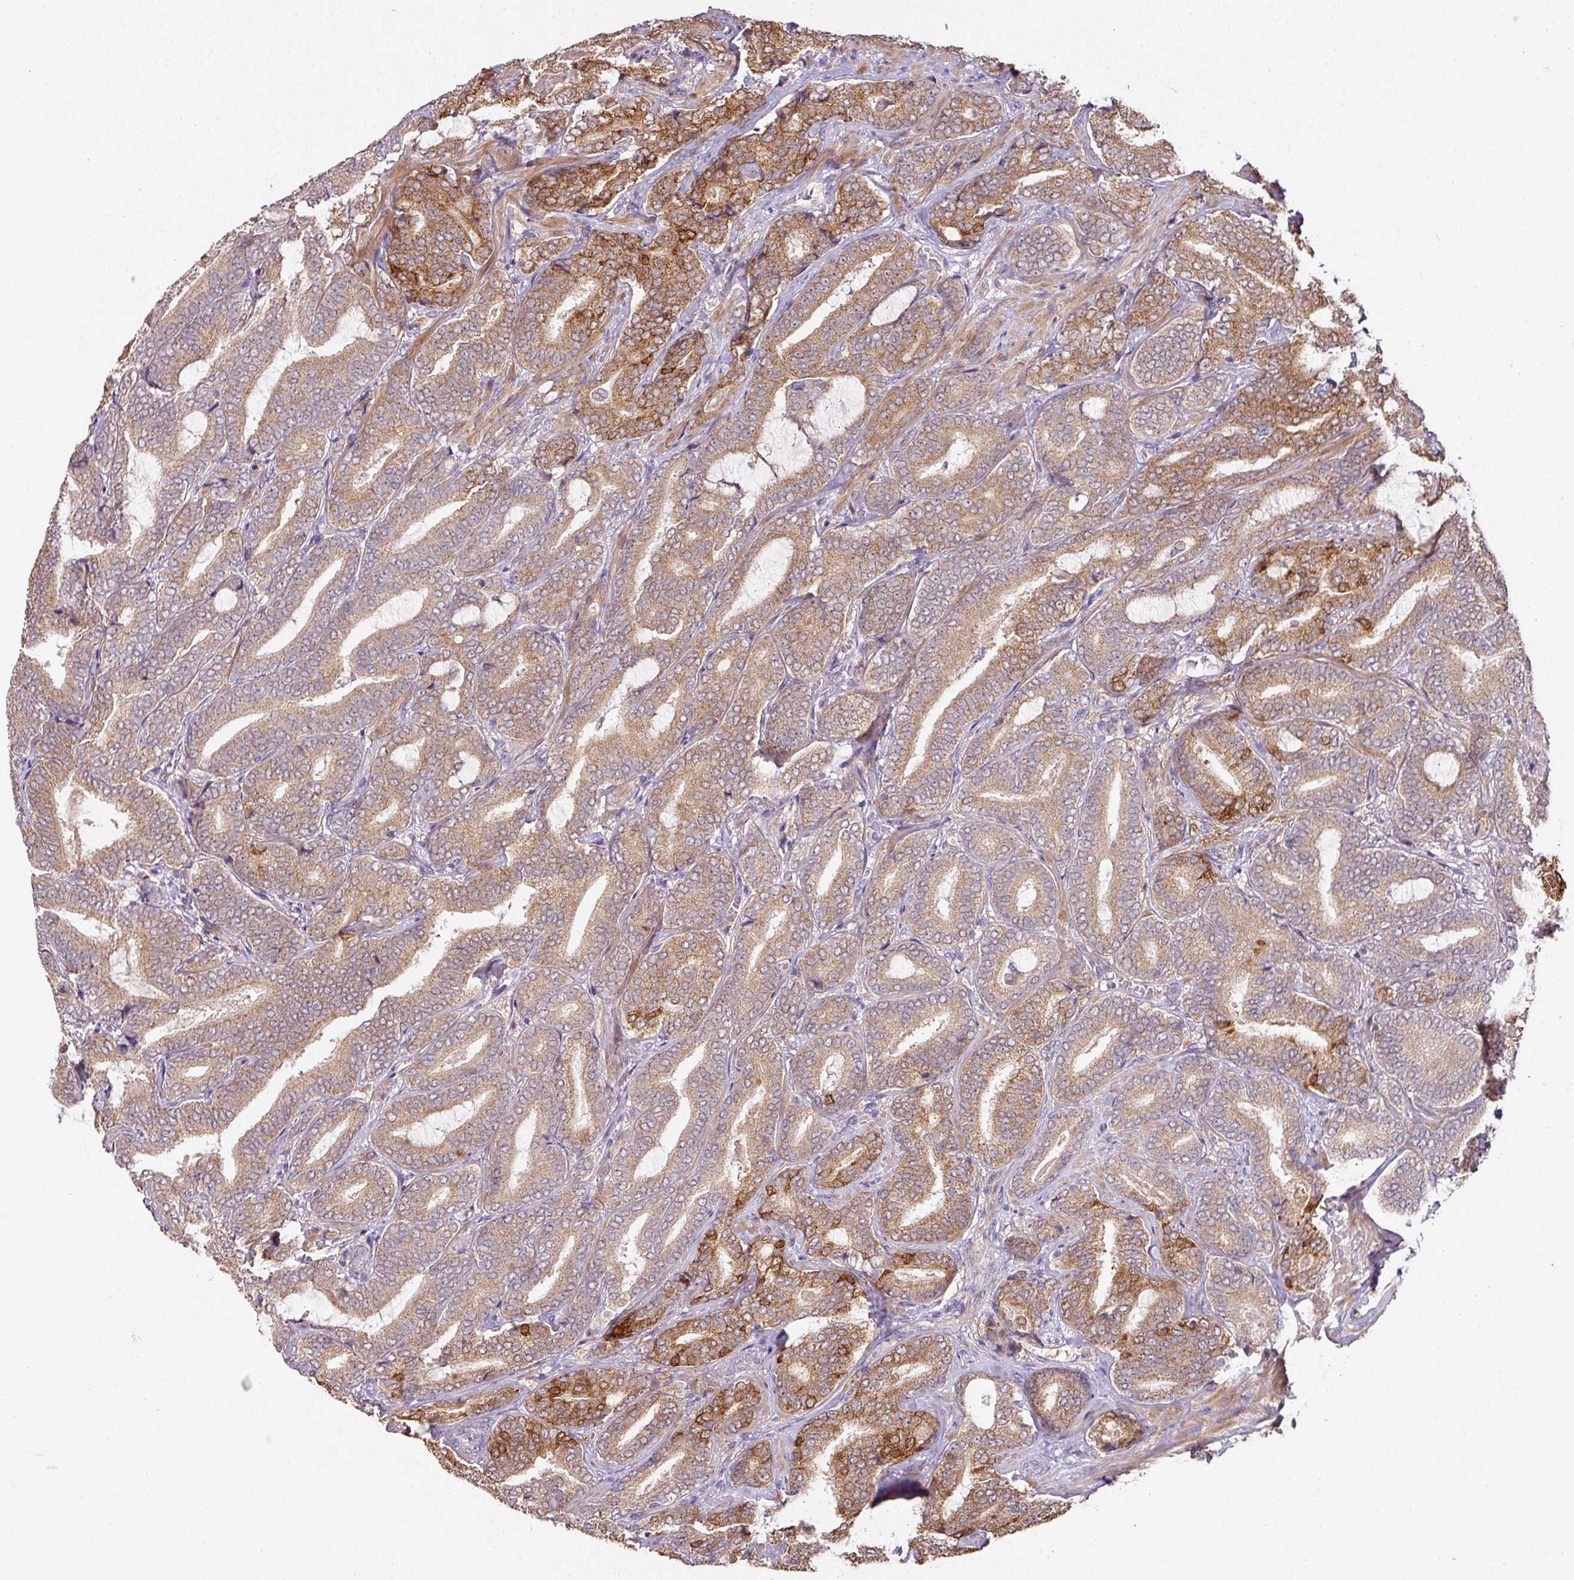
{"staining": {"intensity": "moderate", "quantity": ">75%", "location": "cytoplasmic/membranous"}, "tissue": "prostate cancer", "cell_type": "Tumor cells", "image_type": "cancer", "snomed": [{"axis": "morphology", "description": "Adenocarcinoma, Low grade"}, {"axis": "topography", "description": "Prostate and seminal vesicle, NOS"}], "caption": "High-magnification brightfield microscopy of prostate adenocarcinoma (low-grade) stained with DAB (brown) and counterstained with hematoxylin (blue). tumor cells exhibit moderate cytoplasmic/membranous expression is present in approximately>75% of cells.", "gene": "STK35", "patient": {"sex": "male", "age": 61}}